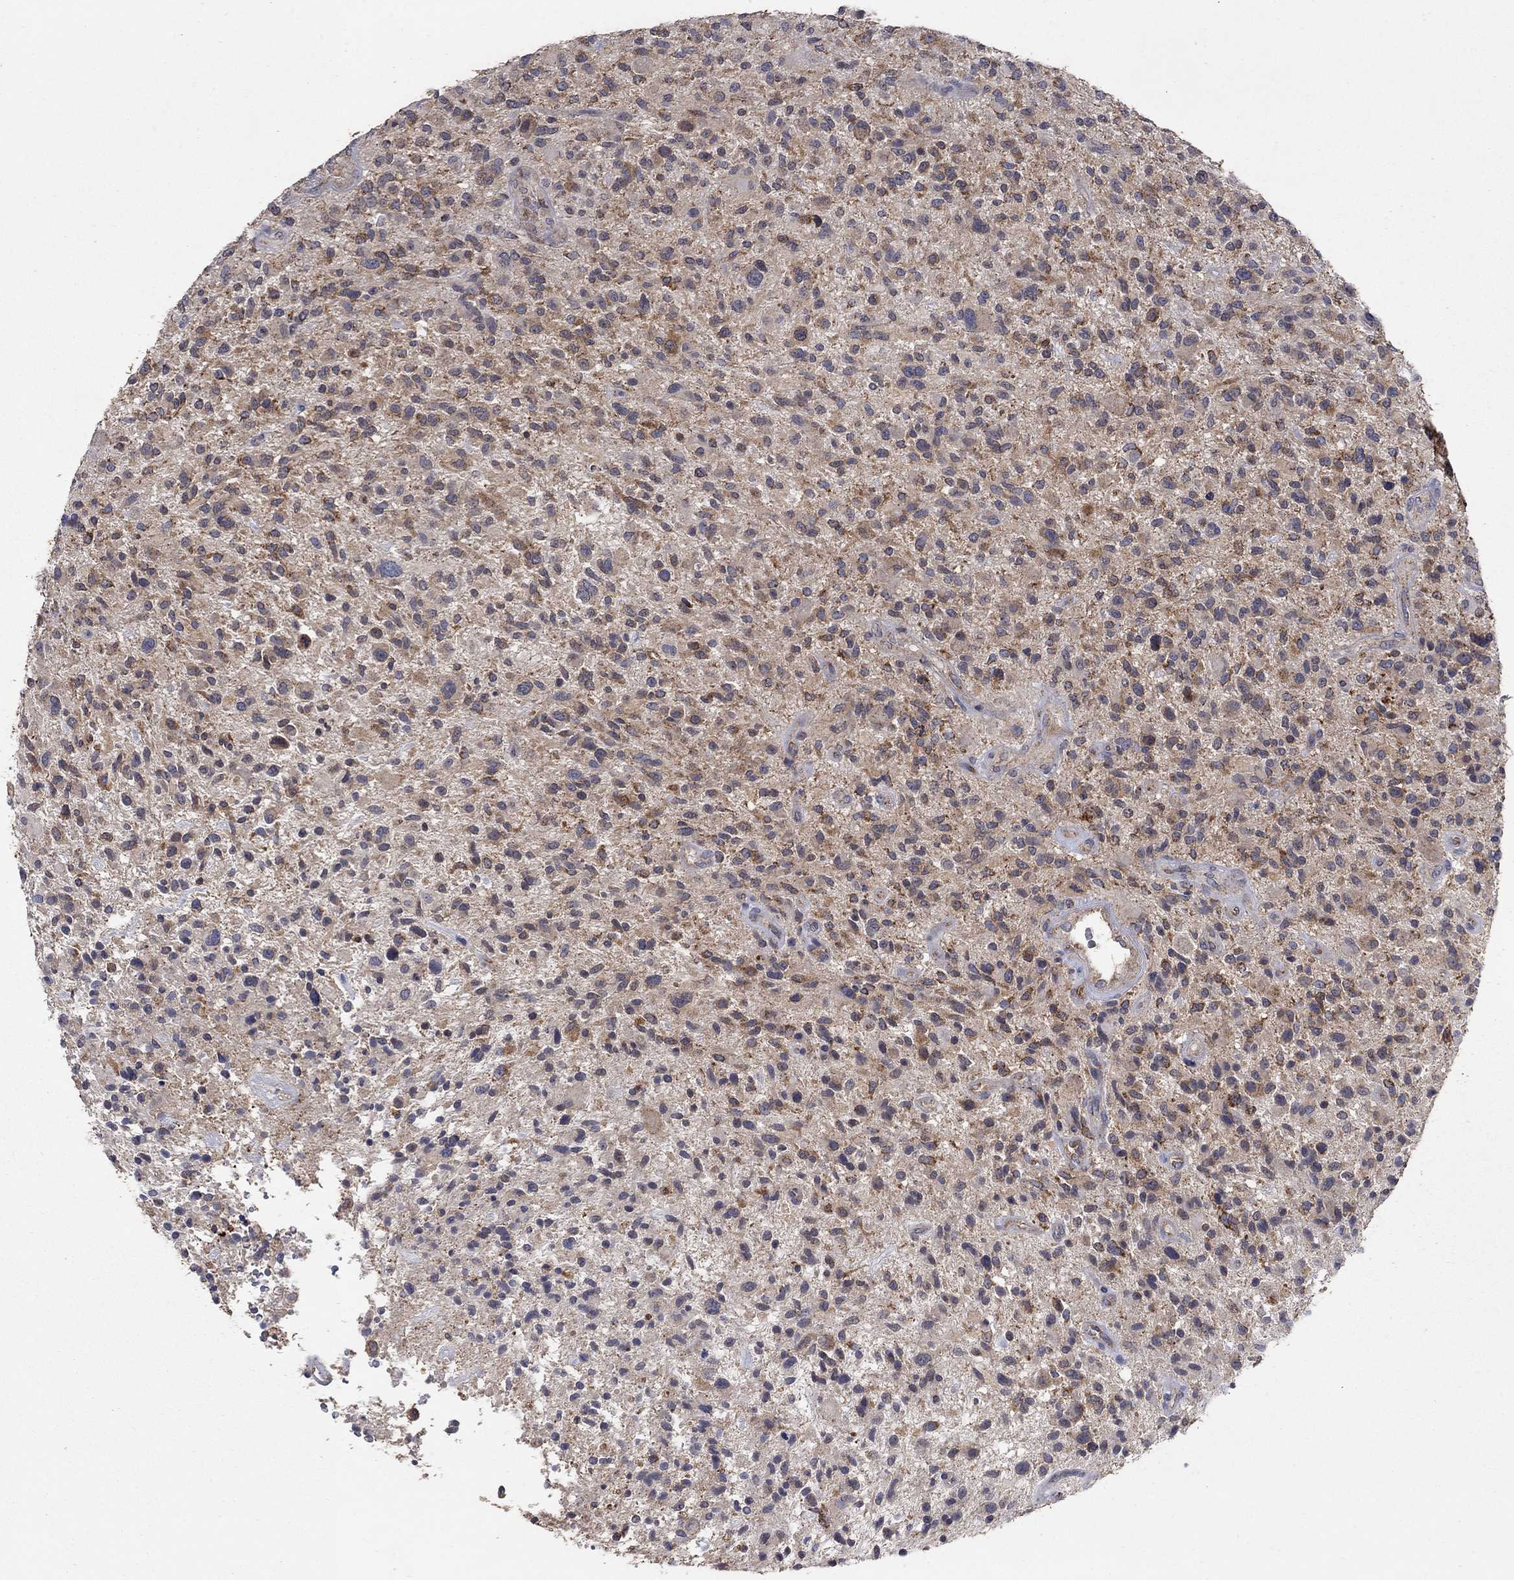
{"staining": {"intensity": "weak", "quantity": ">75%", "location": "cytoplasmic/membranous"}, "tissue": "glioma", "cell_type": "Tumor cells", "image_type": "cancer", "snomed": [{"axis": "morphology", "description": "Glioma, malignant, High grade"}, {"axis": "topography", "description": "Brain"}], "caption": "About >75% of tumor cells in human high-grade glioma (malignant) demonstrate weak cytoplasmic/membranous protein staining as visualized by brown immunohistochemical staining.", "gene": "GPSM1", "patient": {"sex": "male", "age": 47}}